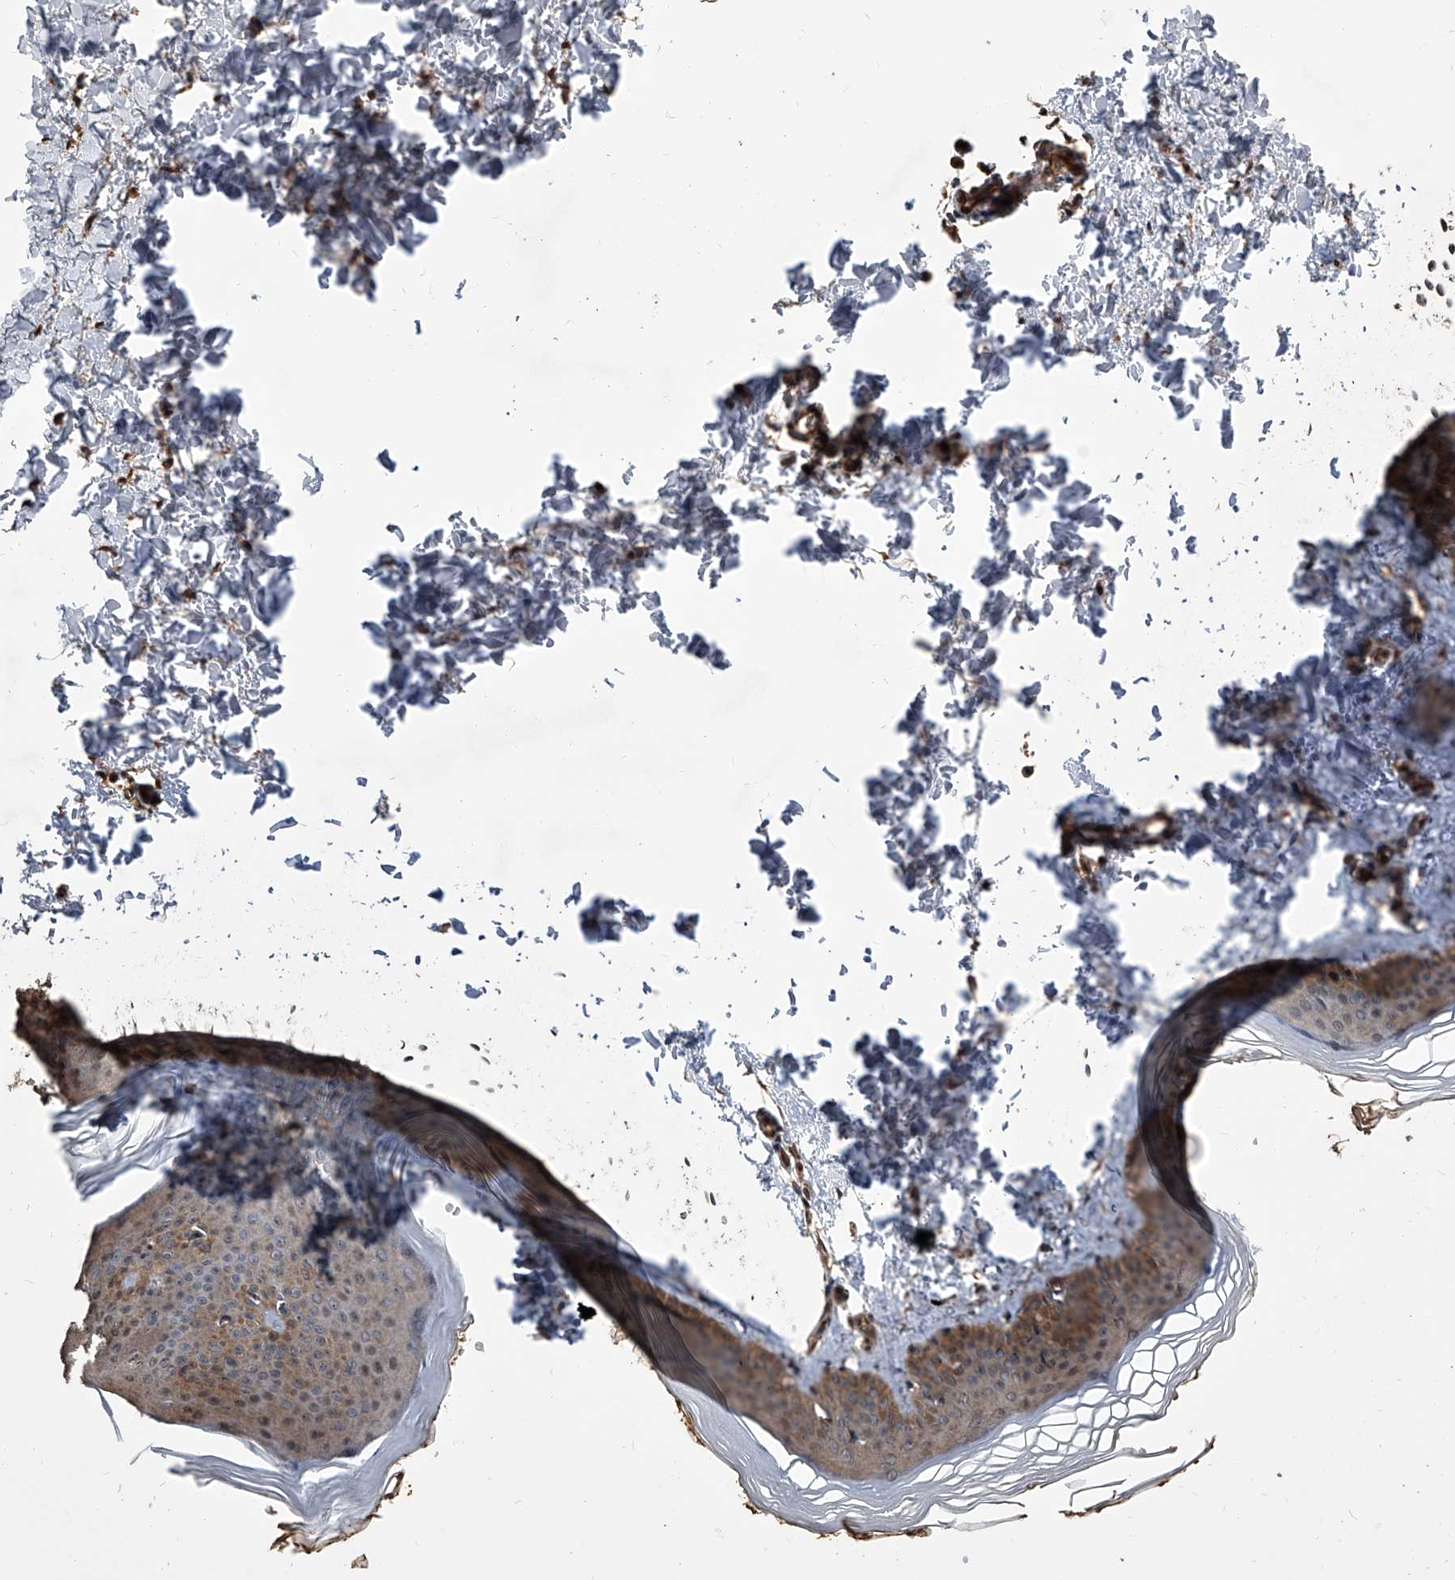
{"staining": {"intensity": "negative", "quantity": "none", "location": "none"}, "tissue": "skin", "cell_type": "Fibroblasts", "image_type": "normal", "snomed": [{"axis": "morphology", "description": "Normal tissue, NOS"}, {"axis": "topography", "description": "Skin"}], "caption": "Immunohistochemistry (IHC) image of unremarkable human skin stained for a protein (brown), which exhibits no staining in fibroblasts.", "gene": "LTV1", "patient": {"sex": "female", "age": 27}}